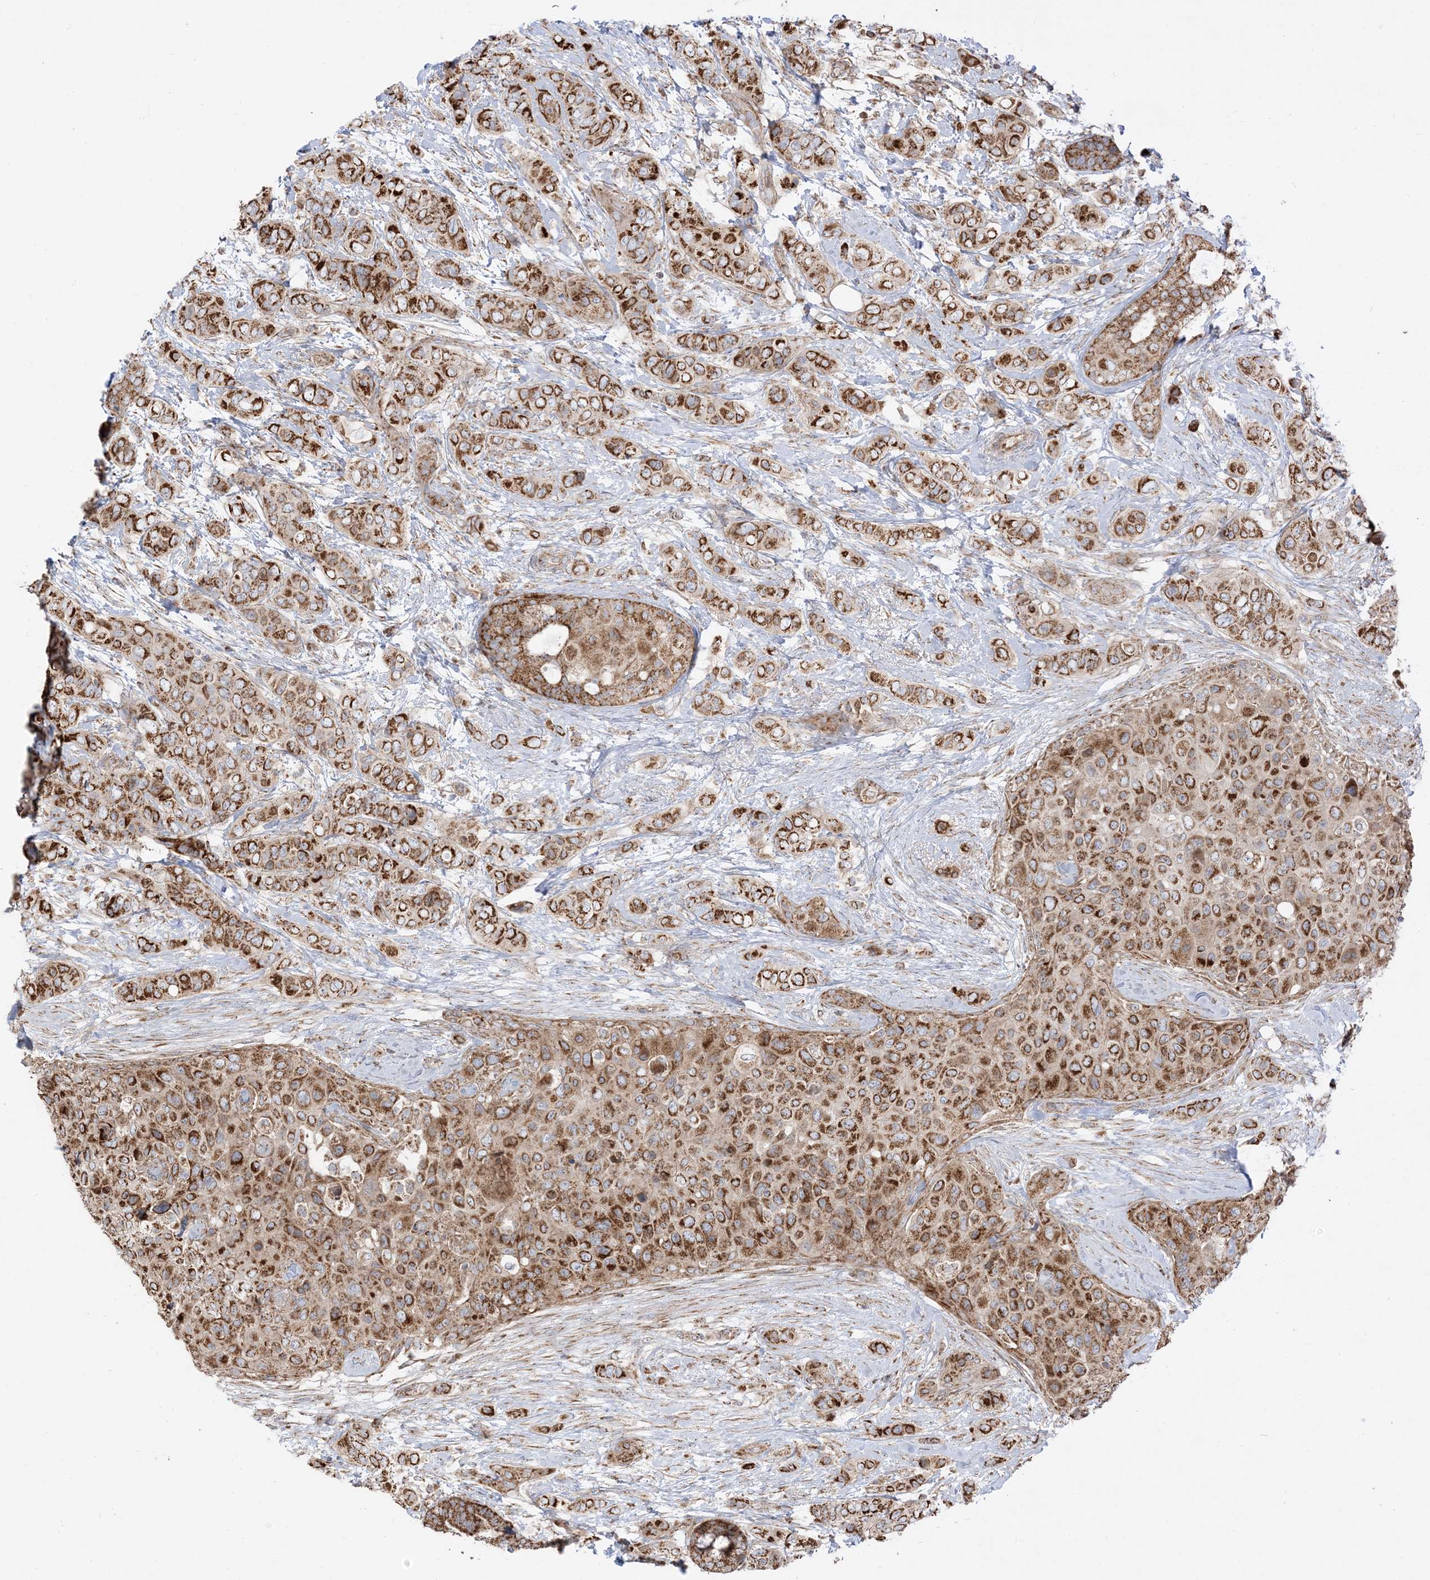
{"staining": {"intensity": "strong", "quantity": ">75%", "location": "cytoplasmic/membranous"}, "tissue": "breast cancer", "cell_type": "Tumor cells", "image_type": "cancer", "snomed": [{"axis": "morphology", "description": "Lobular carcinoma"}, {"axis": "topography", "description": "Breast"}], "caption": "Immunohistochemistry of breast cancer (lobular carcinoma) exhibits high levels of strong cytoplasmic/membranous staining in approximately >75% of tumor cells.", "gene": "AARS2", "patient": {"sex": "female", "age": 51}}